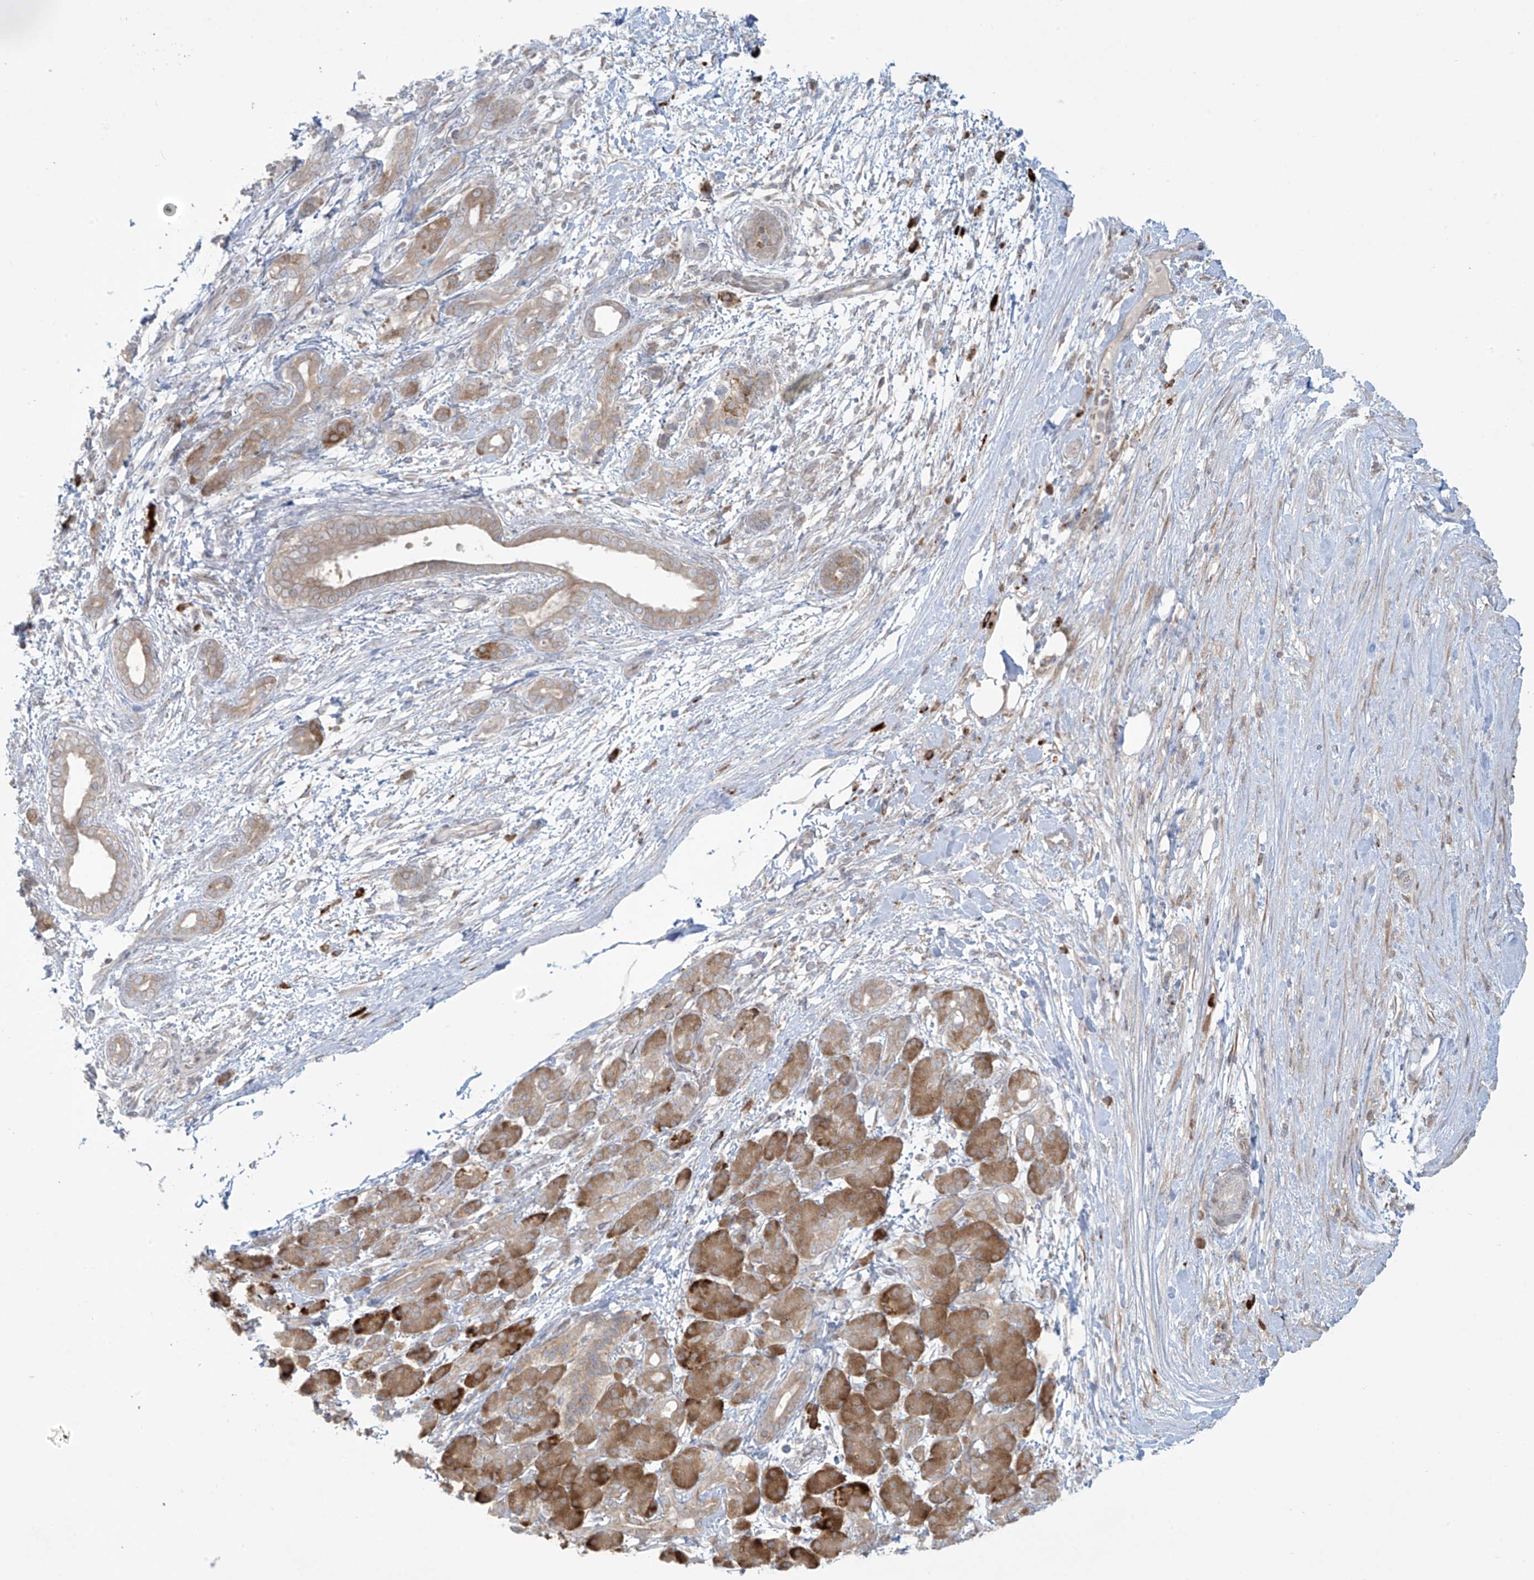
{"staining": {"intensity": "moderate", "quantity": ">75%", "location": "cytoplasmic/membranous"}, "tissue": "pancreatic cancer", "cell_type": "Tumor cells", "image_type": "cancer", "snomed": [{"axis": "morphology", "description": "Adenocarcinoma, NOS"}, {"axis": "topography", "description": "Pancreas"}], "caption": "Human adenocarcinoma (pancreatic) stained for a protein (brown) exhibits moderate cytoplasmic/membranous positive staining in about >75% of tumor cells.", "gene": "PPAT", "patient": {"sex": "female", "age": 55}}